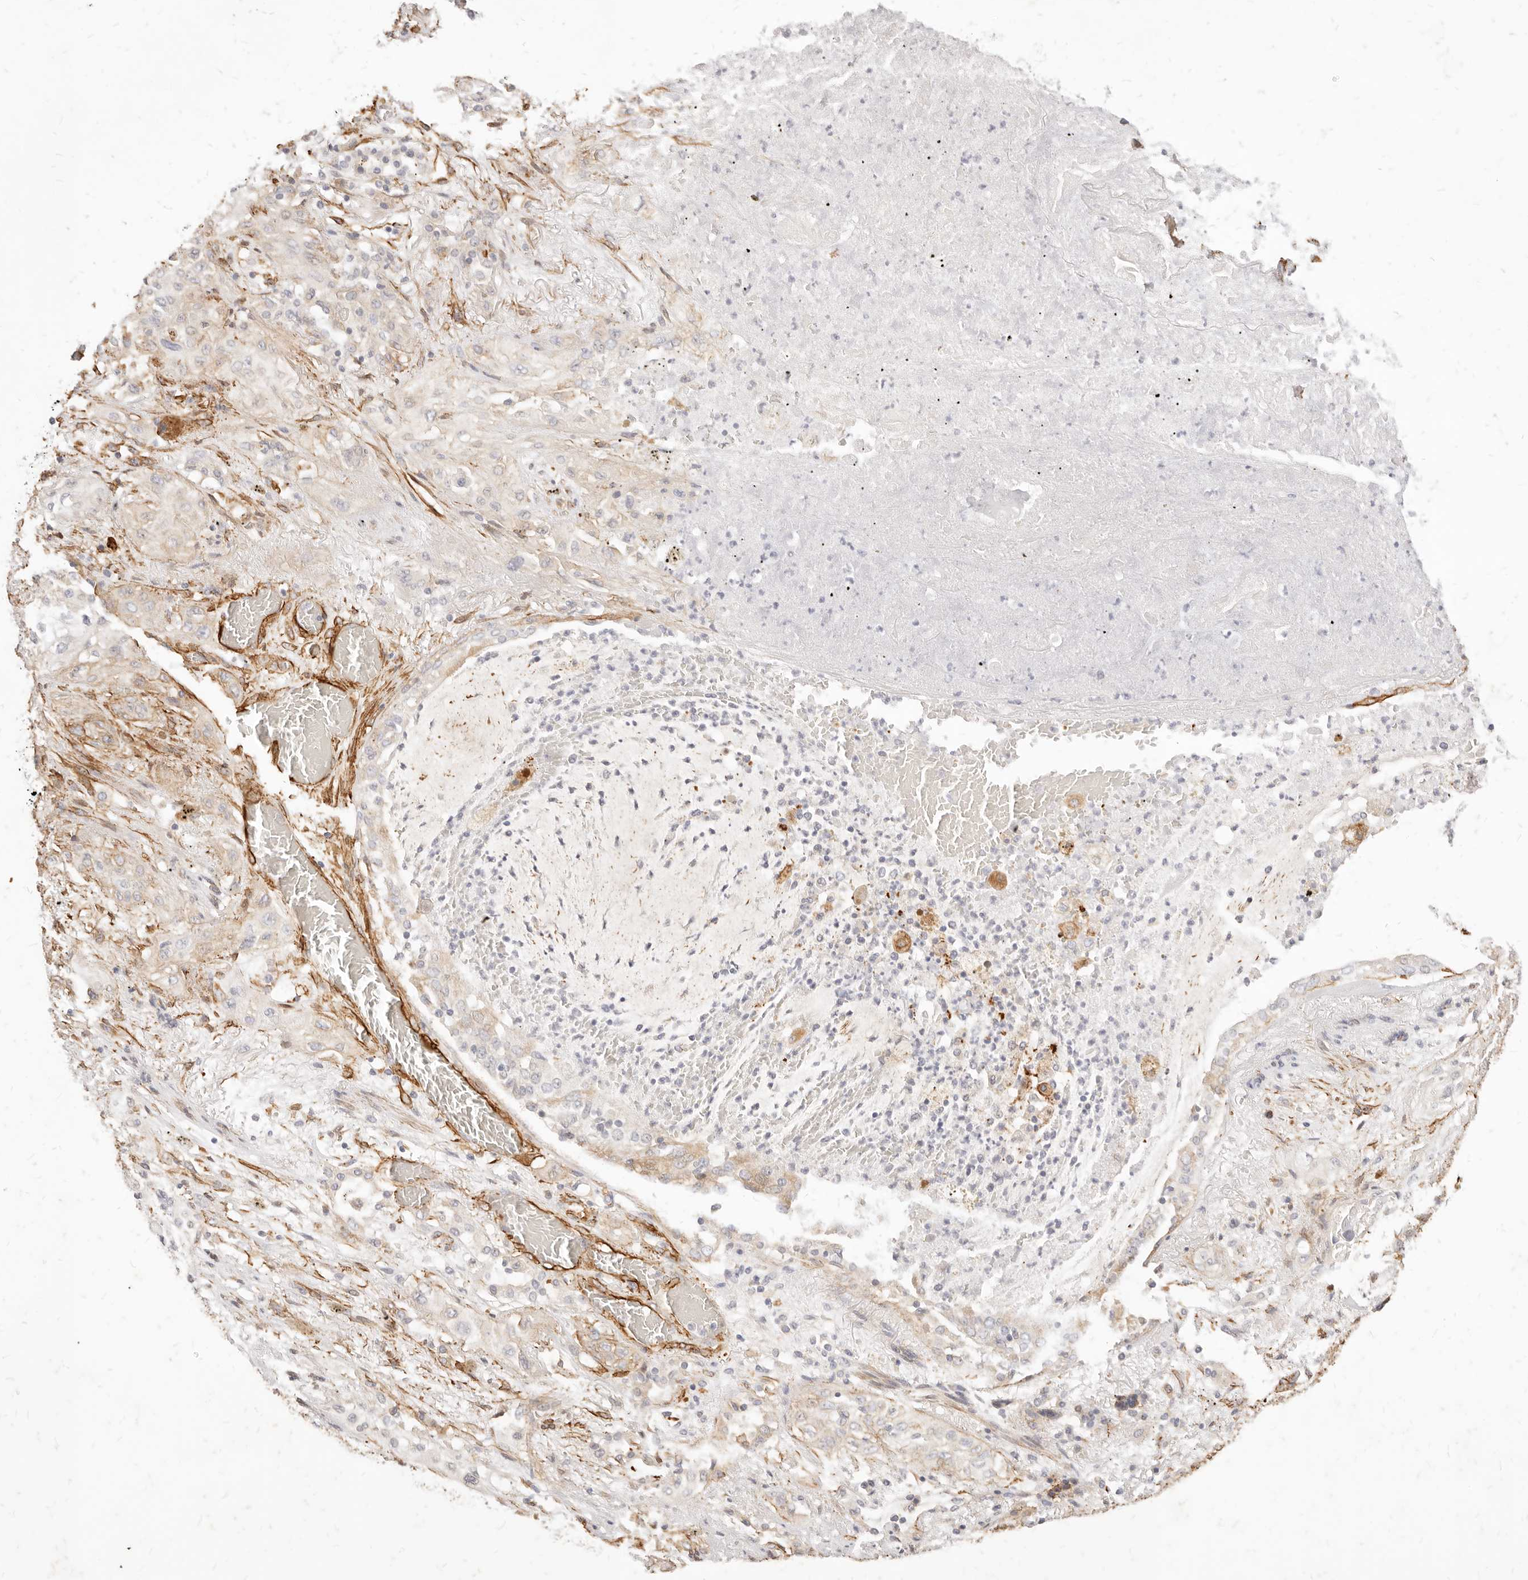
{"staining": {"intensity": "negative", "quantity": "none", "location": "none"}, "tissue": "lung cancer", "cell_type": "Tumor cells", "image_type": "cancer", "snomed": [{"axis": "morphology", "description": "Squamous cell carcinoma, NOS"}, {"axis": "topography", "description": "Lung"}], "caption": "Immunohistochemistry (IHC) histopathology image of neoplastic tissue: human lung cancer (squamous cell carcinoma) stained with DAB reveals no significant protein positivity in tumor cells. The staining was performed using DAB to visualize the protein expression in brown, while the nuclei were stained in blue with hematoxylin (Magnification: 20x).", "gene": "TMTC2", "patient": {"sex": "female", "age": 47}}